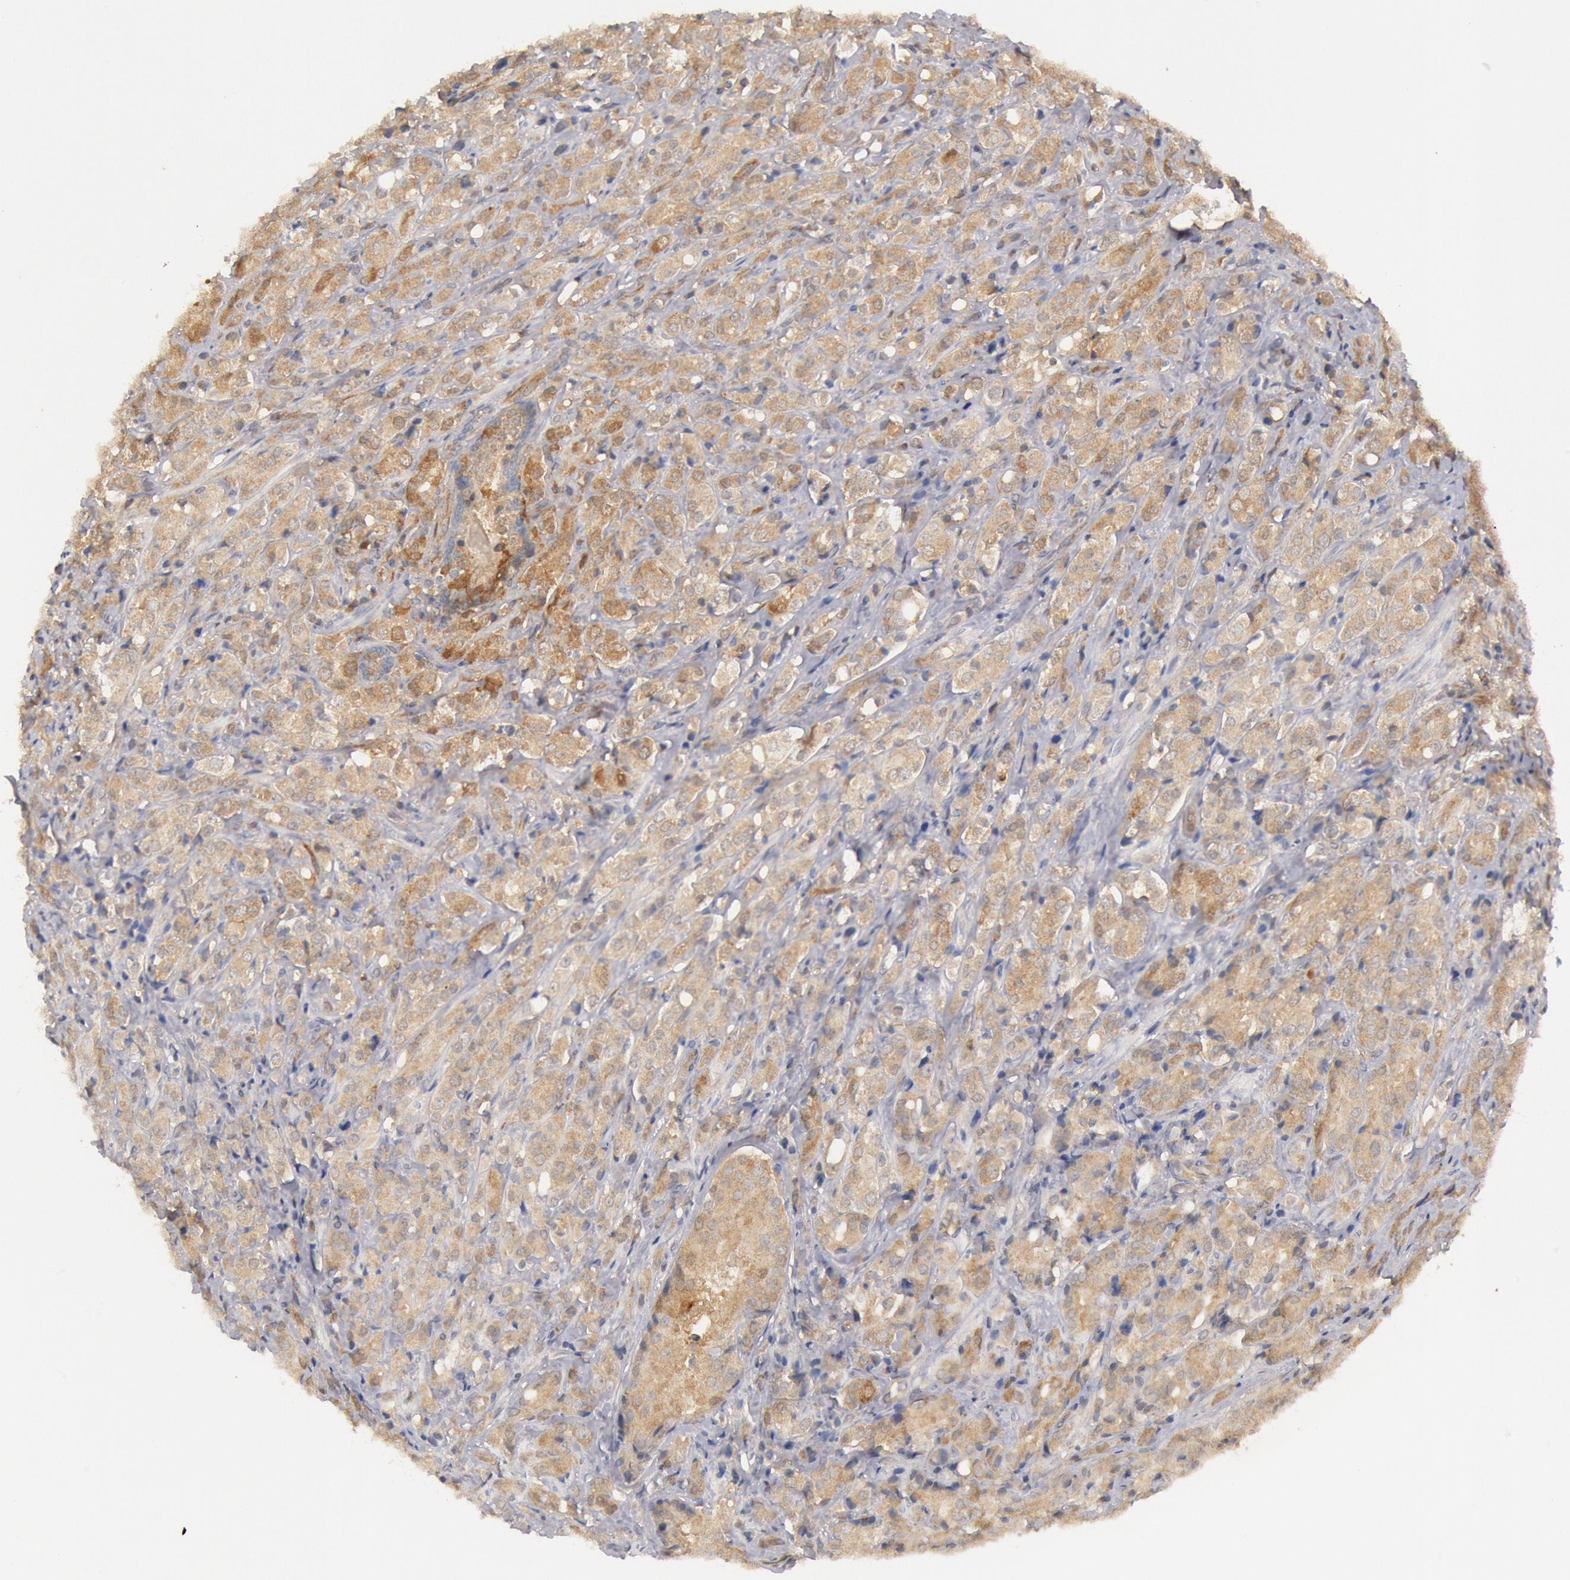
{"staining": {"intensity": "moderate", "quantity": ">75%", "location": "cytoplasmic/membranous"}, "tissue": "prostate cancer", "cell_type": "Tumor cells", "image_type": "cancer", "snomed": [{"axis": "morphology", "description": "Adenocarcinoma, High grade"}, {"axis": "topography", "description": "Prostate"}], "caption": "A photomicrograph of human prostate high-grade adenocarcinoma stained for a protein exhibits moderate cytoplasmic/membranous brown staining in tumor cells. The protein is shown in brown color, while the nuclei are stained blue.", "gene": "DNAJA1", "patient": {"sex": "male", "age": 68}}